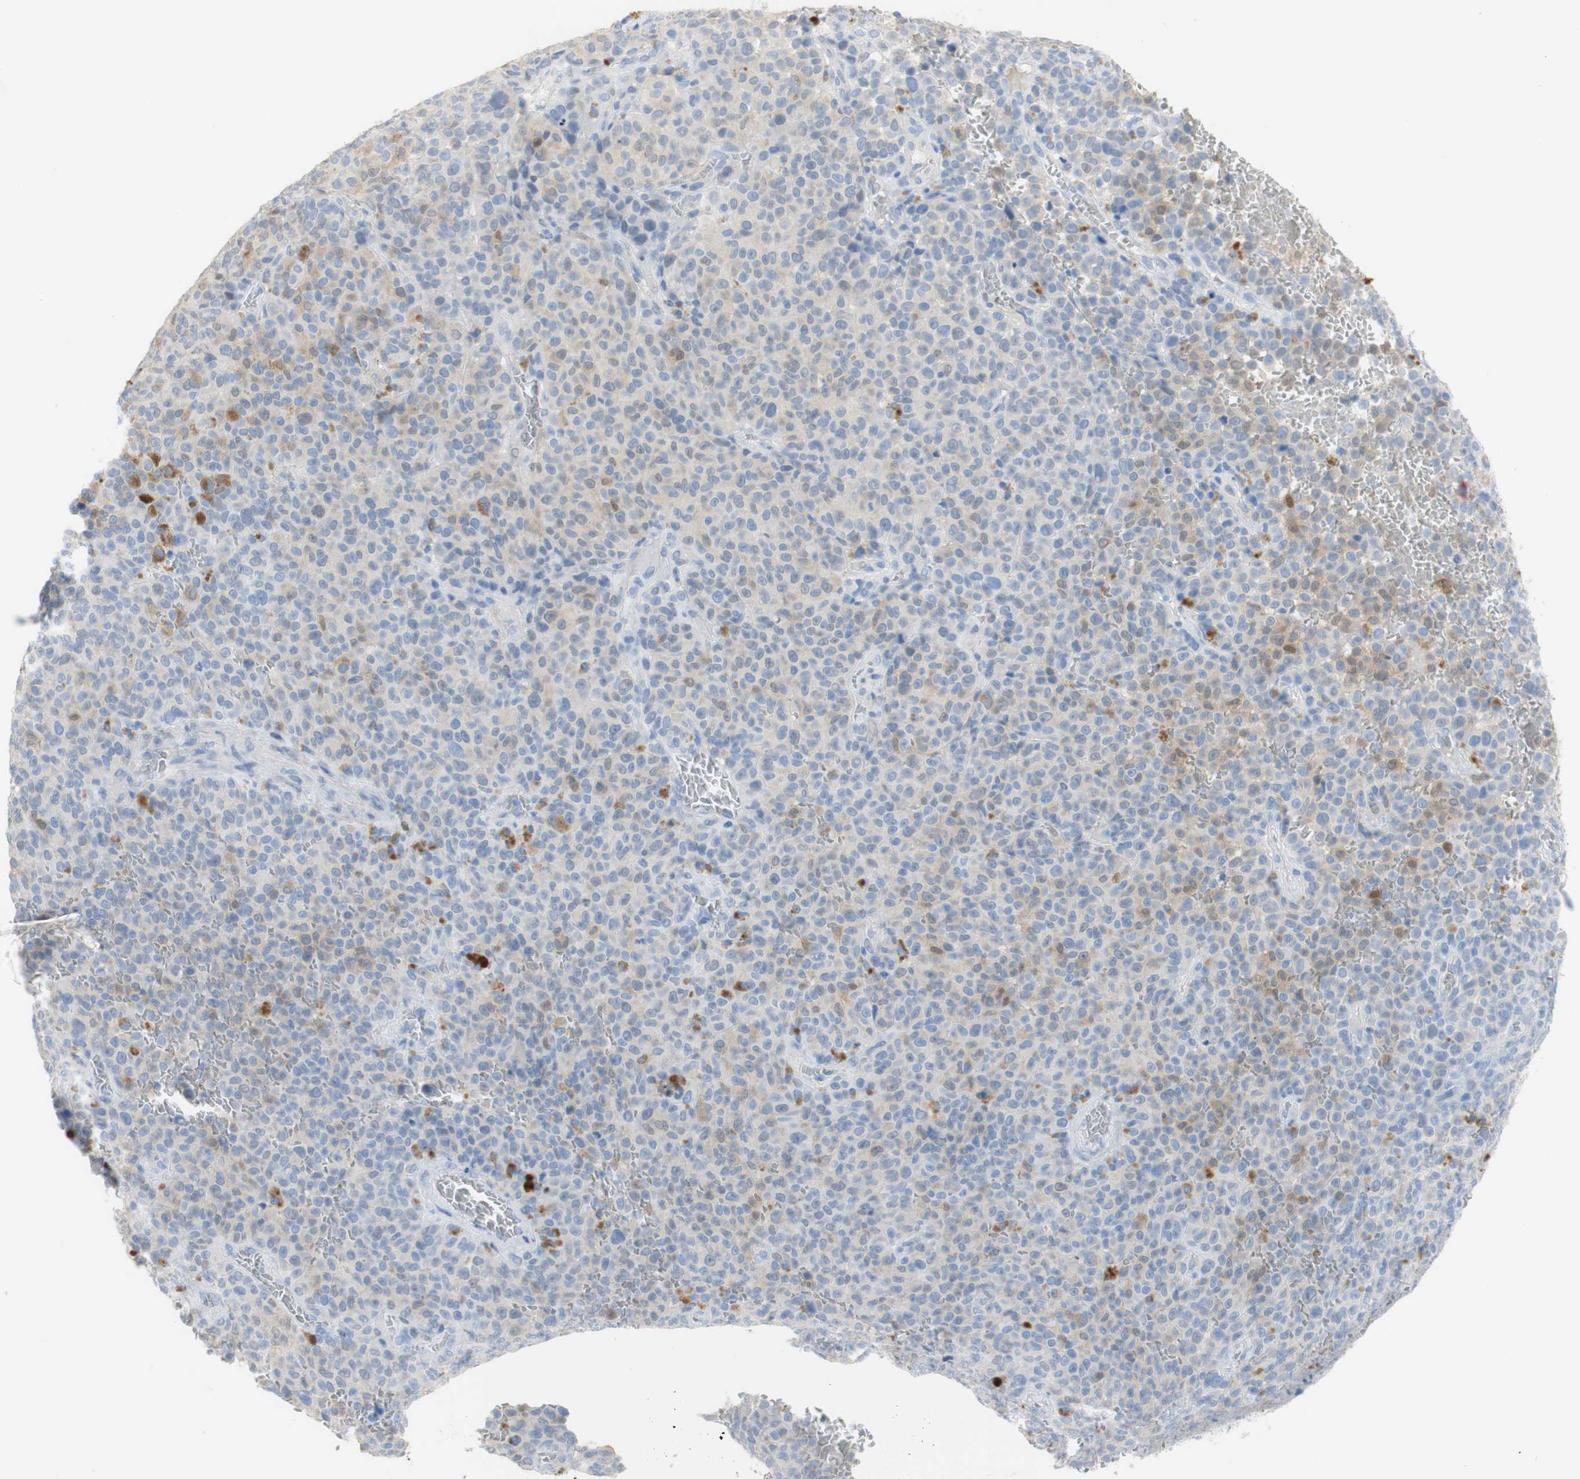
{"staining": {"intensity": "negative", "quantity": "none", "location": "none"}, "tissue": "melanoma", "cell_type": "Tumor cells", "image_type": "cancer", "snomed": [{"axis": "morphology", "description": "Malignant melanoma, NOS"}, {"axis": "topography", "description": "Skin"}], "caption": "Protein analysis of malignant melanoma demonstrates no significant positivity in tumor cells. (Brightfield microscopy of DAB IHC at high magnification).", "gene": "SELENBP1", "patient": {"sex": "female", "age": 82}}